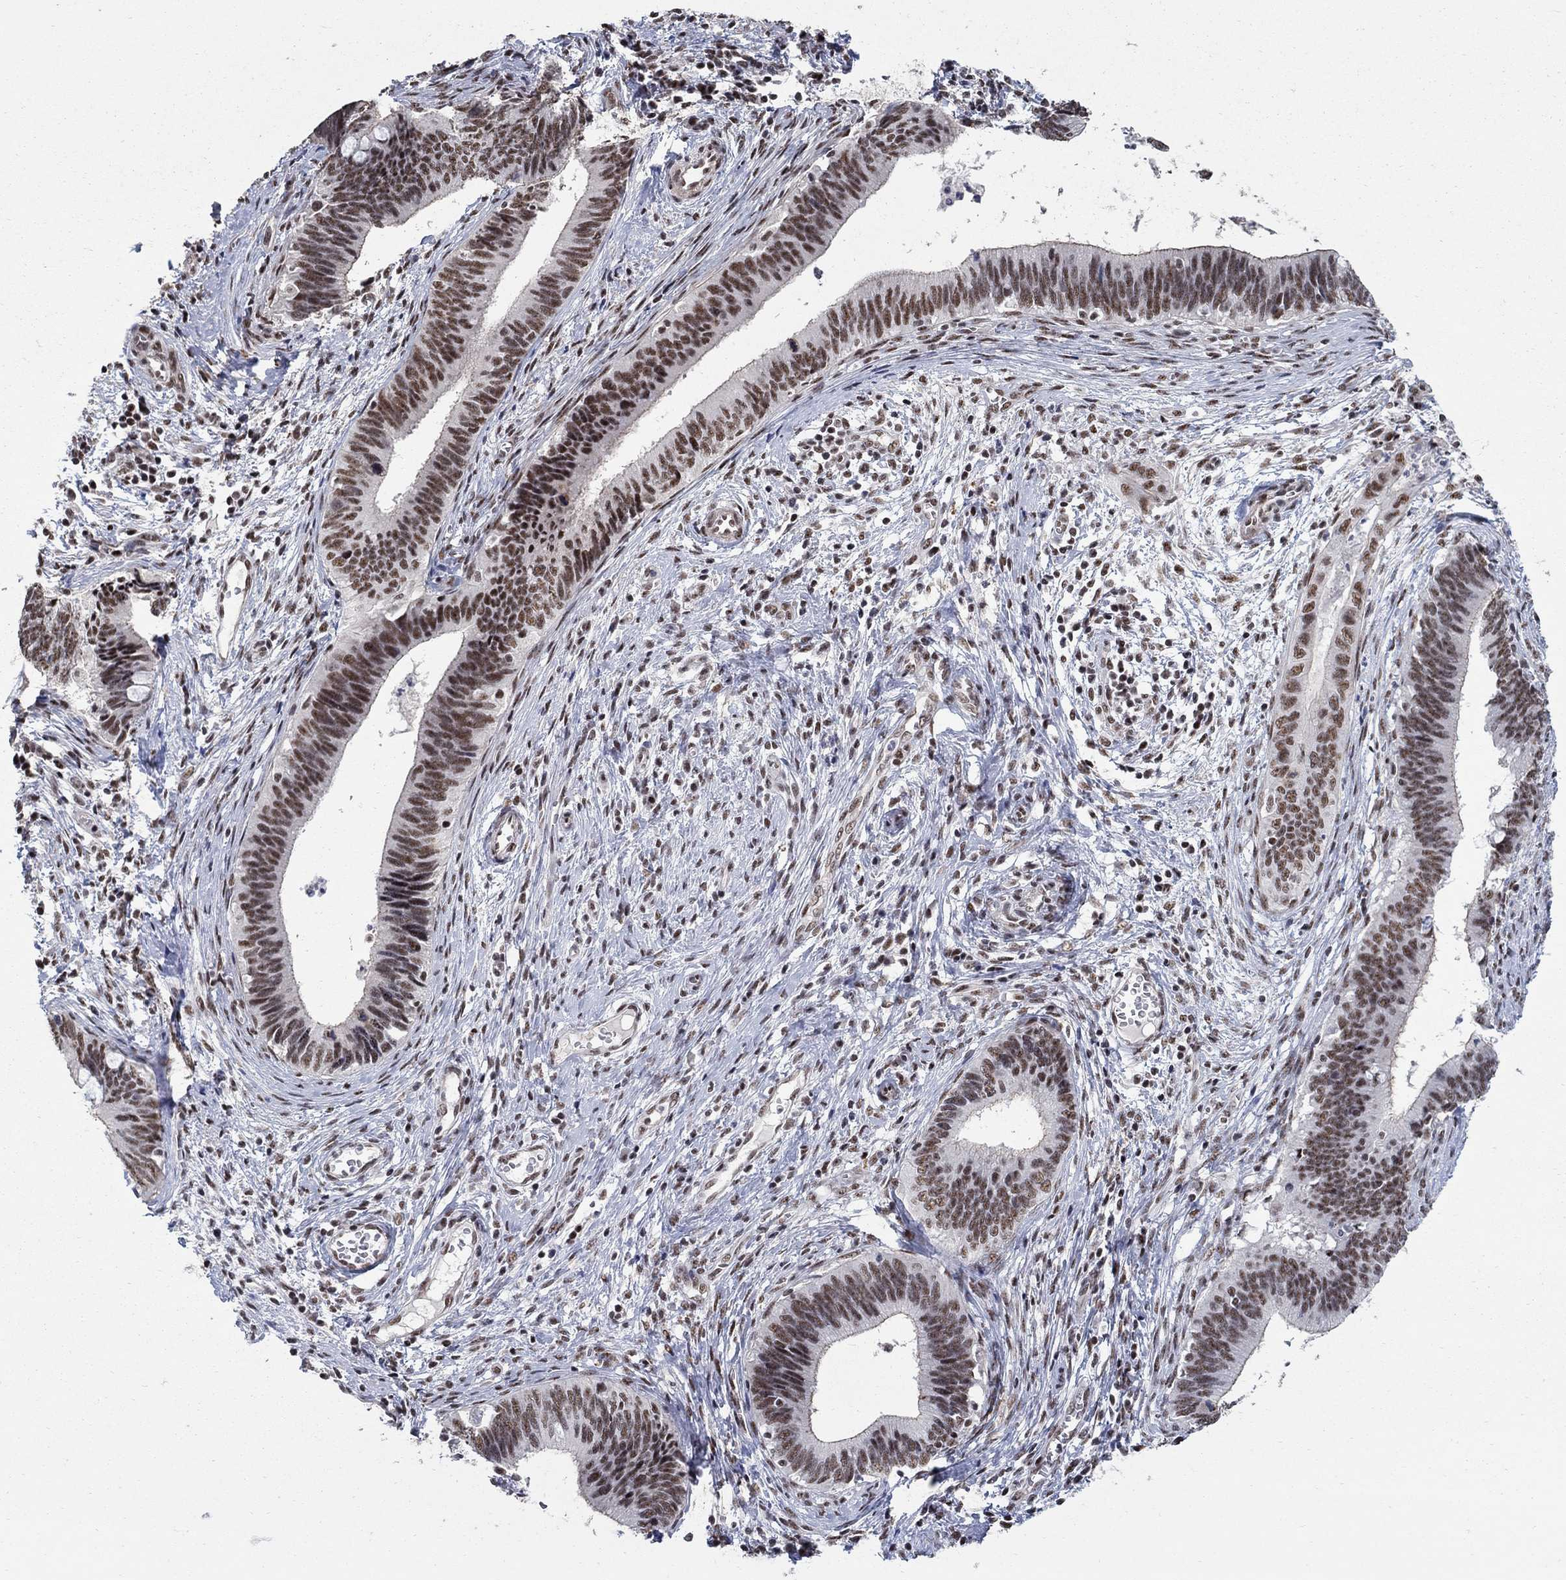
{"staining": {"intensity": "moderate", "quantity": ">75%", "location": "nuclear"}, "tissue": "cervical cancer", "cell_type": "Tumor cells", "image_type": "cancer", "snomed": [{"axis": "morphology", "description": "Adenocarcinoma, NOS"}, {"axis": "topography", "description": "Cervix"}], "caption": "High-power microscopy captured an immunohistochemistry (IHC) micrograph of cervical cancer (adenocarcinoma), revealing moderate nuclear expression in about >75% of tumor cells.", "gene": "PNISR", "patient": {"sex": "female", "age": 42}}